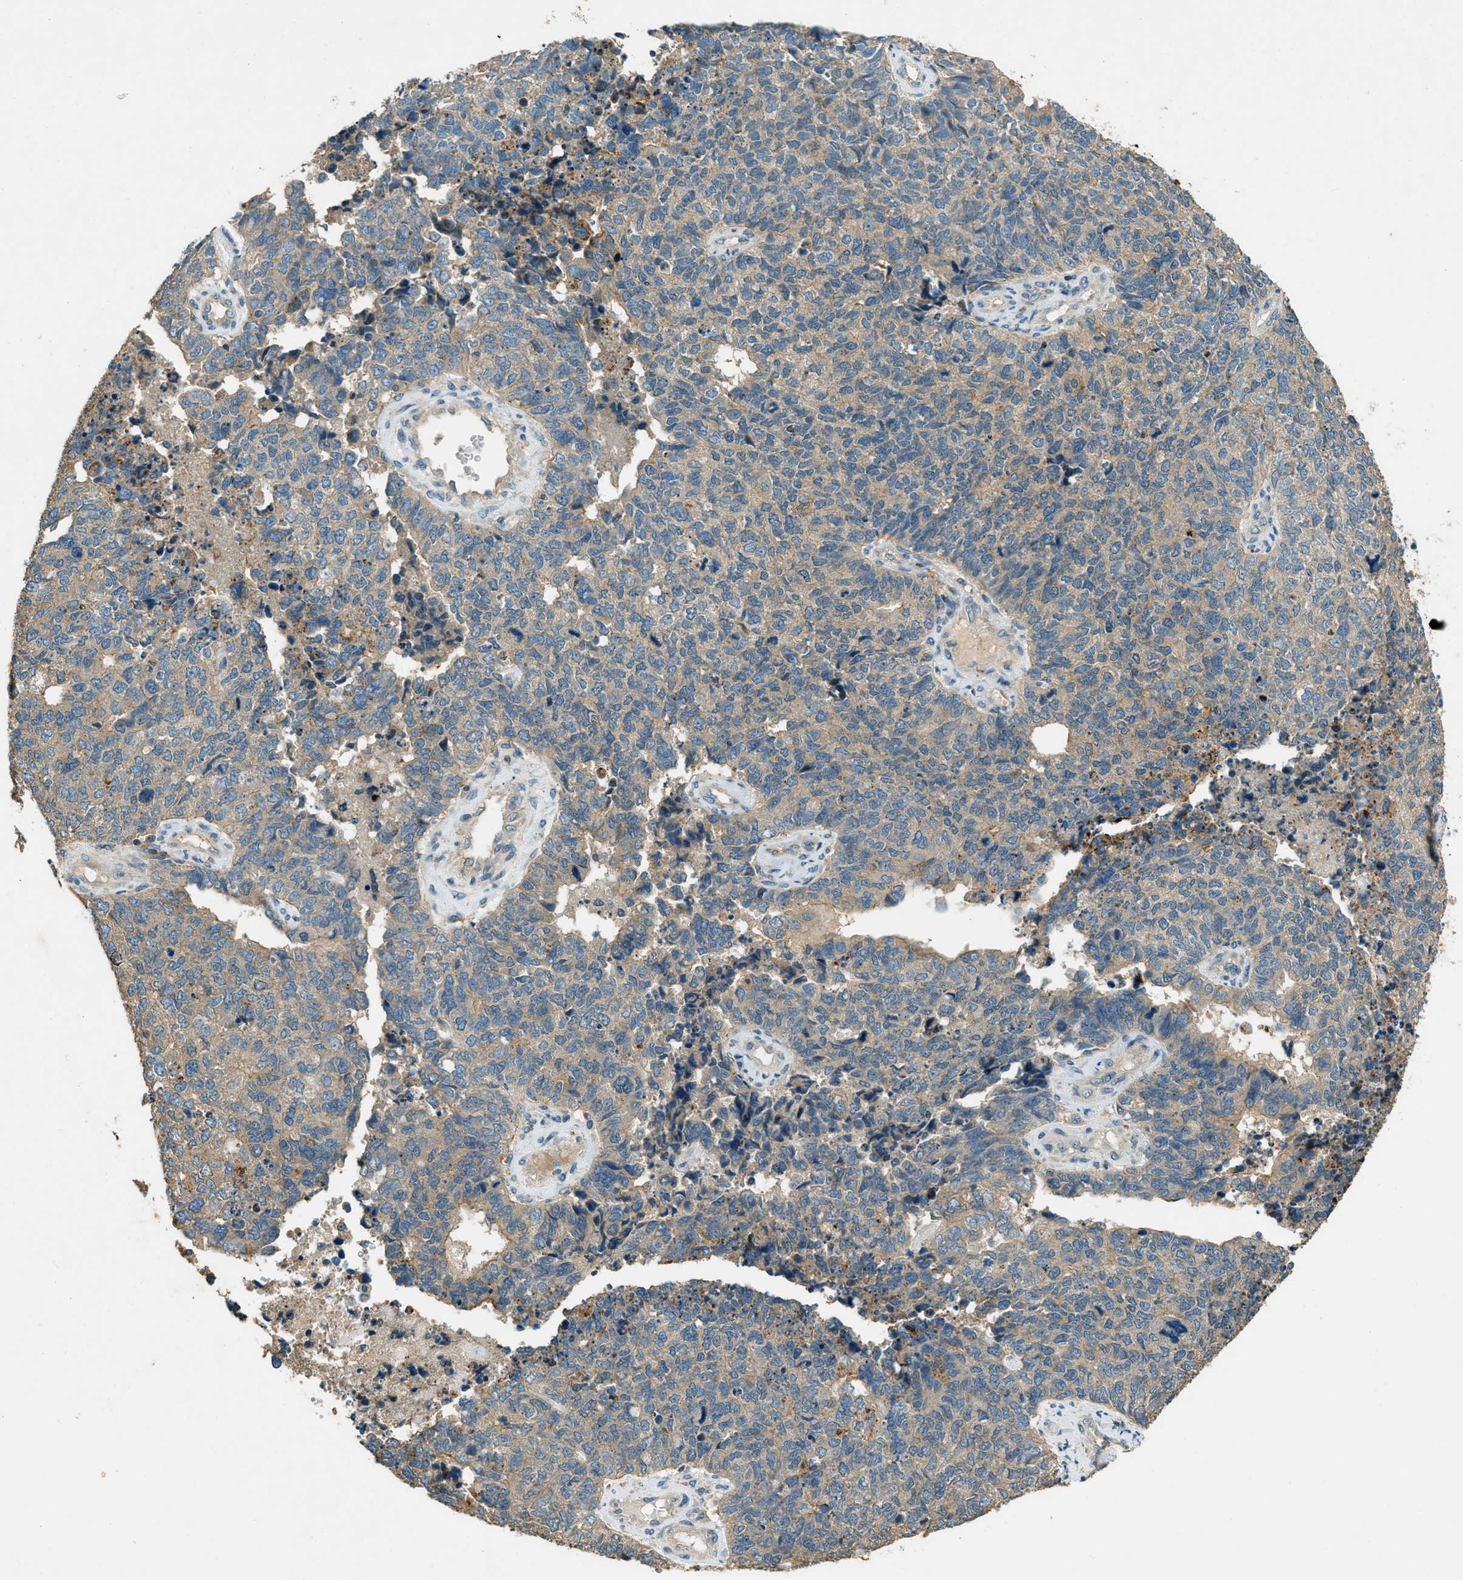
{"staining": {"intensity": "weak", "quantity": "25%-75%", "location": "cytoplasmic/membranous"}, "tissue": "cervical cancer", "cell_type": "Tumor cells", "image_type": "cancer", "snomed": [{"axis": "morphology", "description": "Squamous cell carcinoma, NOS"}, {"axis": "topography", "description": "Cervix"}], "caption": "Cervical squamous cell carcinoma tissue shows weak cytoplasmic/membranous positivity in approximately 25%-75% of tumor cells, visualized by immunohistochemistry.", "gene": "NUDT4", "patient": {"sex": "female", "age": 63}}